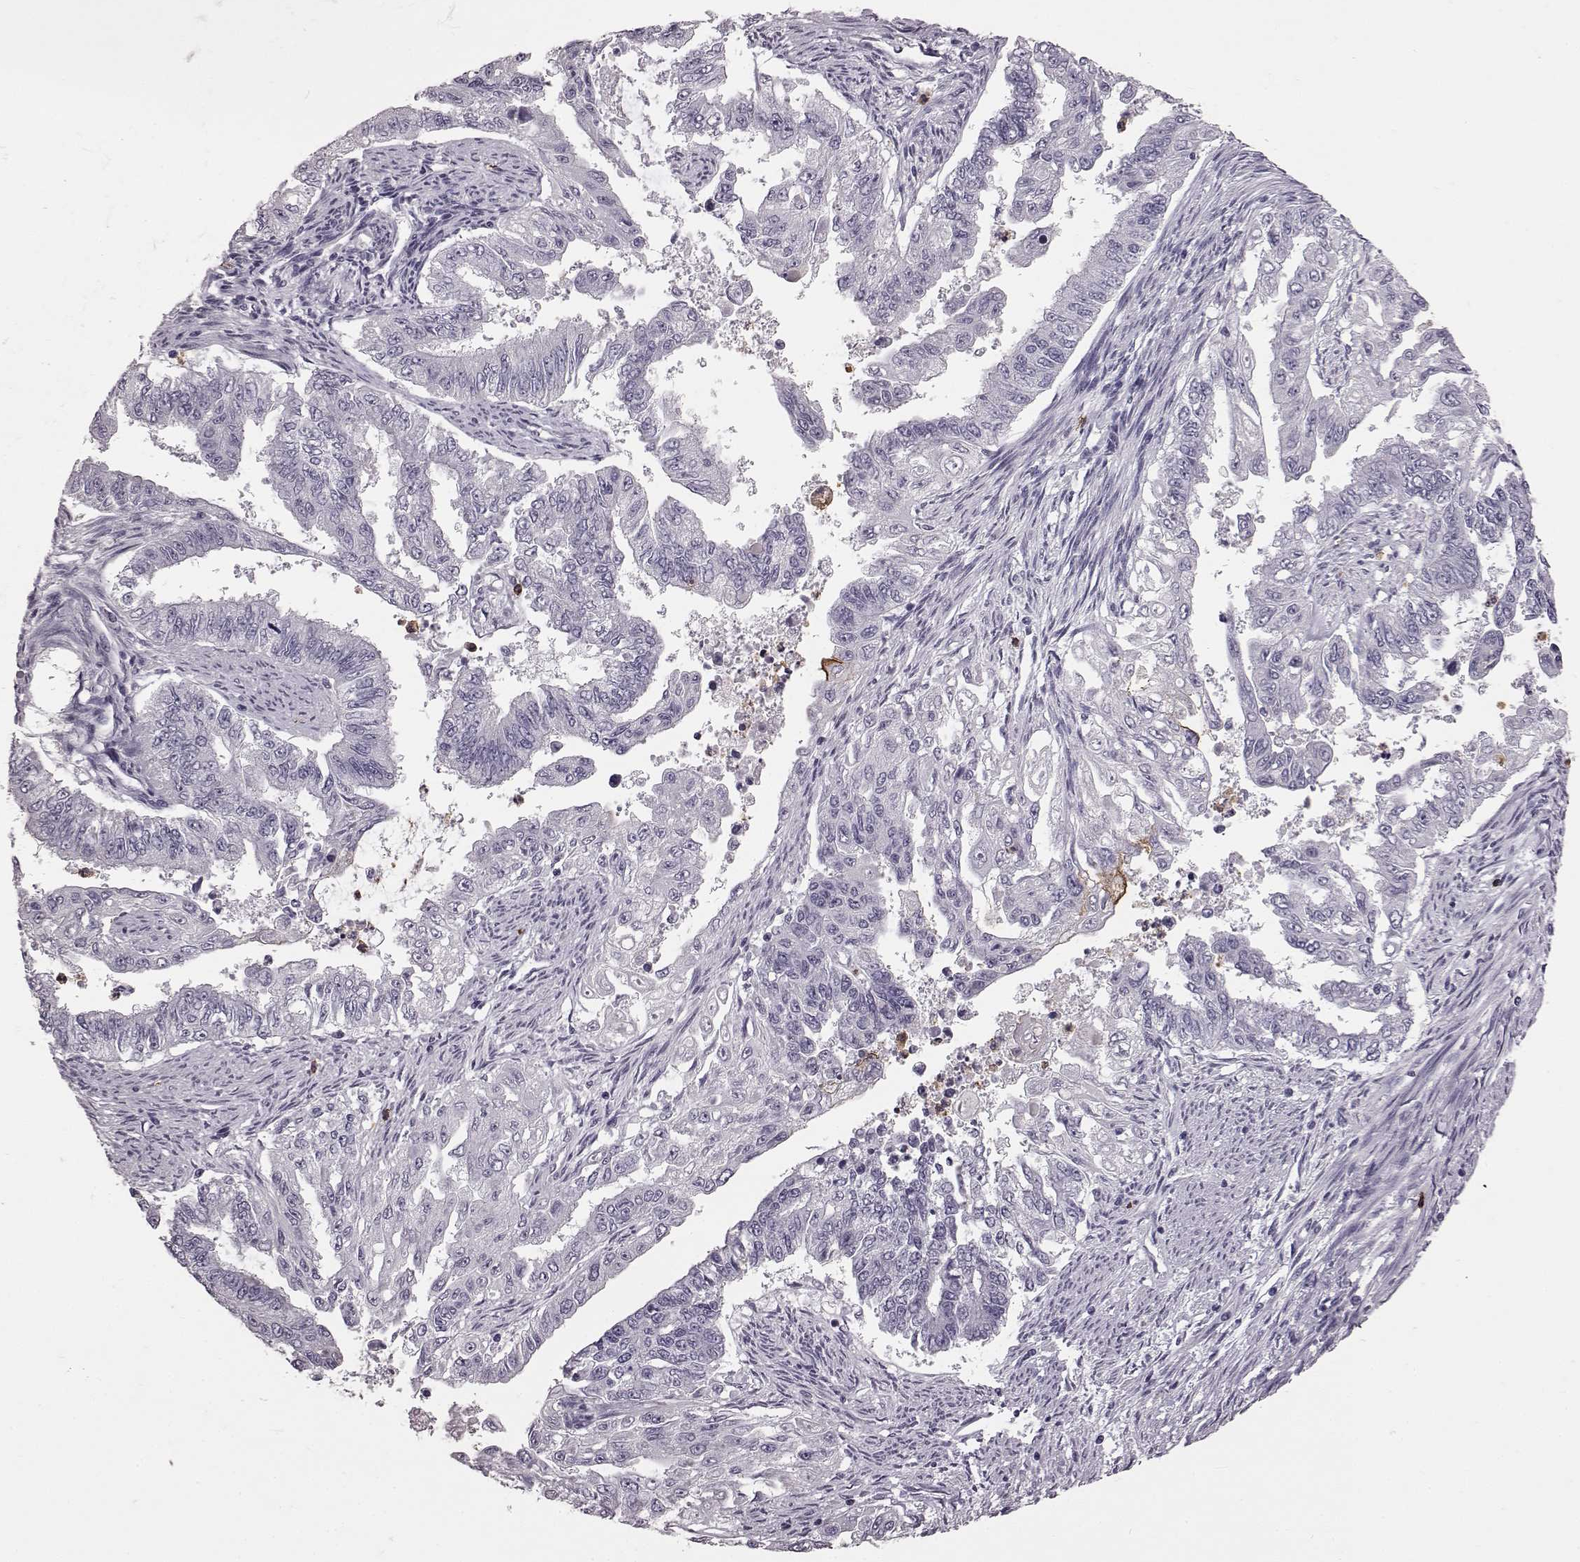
{"staining": {"intensity": "negative", "quantity": "none", "location": "none"}, "tissue": "endometrial cancer", "cell_type": "Tumor cells", "image_type": "cancer", "snomed": [{"axis": "morphology", "description": "Adenocarcinoma, NOS"}, {"axis": "topography", "description": "Uterus"}], "caption": "High magnification brightfield microscopy of adenocarcinoma (endometrial) stained with DAB (brown) and counterstained with hematoxylin (blue): tumor cells show no significant expression.", "gene": "FUT4", "patient": {"sex": "female", "age": 59}}